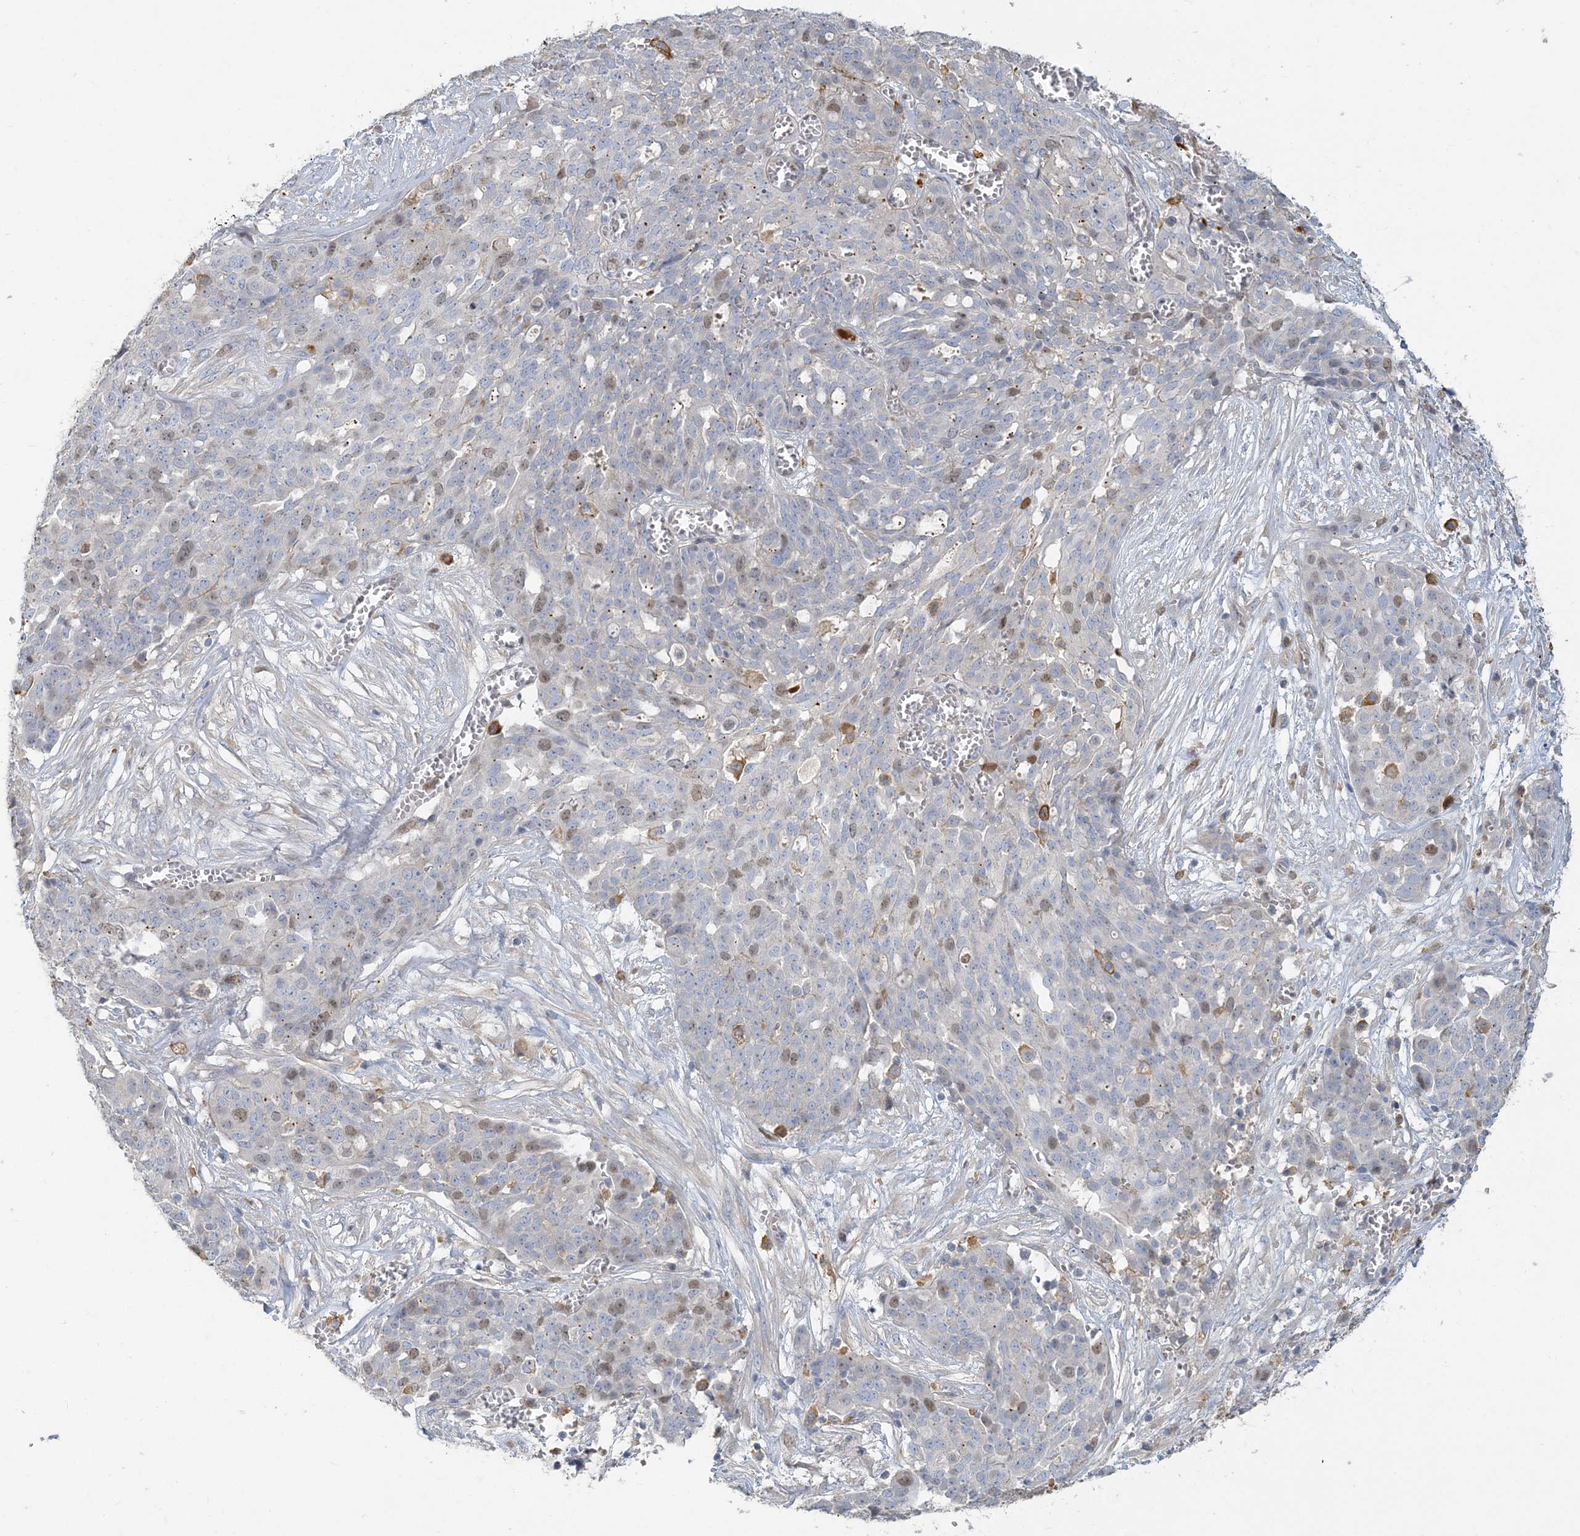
{"staining": {"intensity": "moderate", "quantity": "<25%", "location": "nuclear"}, "tissue": "ovarian cancer", "cell_type": "Tumor cells", "image_type": "cancer", "snomed": [{"axis": "morphology", "description": "Cystadenocarcinoma, serous, NOS"}, {"axis": "topography", "description": "Soft tissue"}, {"axis": "topography", "description": "Ovary"}], "caption": "A low amount of moderate nuclear expression is seen in about <25% of tumor cells in ovarian cancer (serous cystadenocarcinoma) tissue. Immunohistochemistry stains the protein of interest in brown and the nuclei are stained blue.", "gene": "PEAR1", "patient": {"sex": "female", "age": 57}}